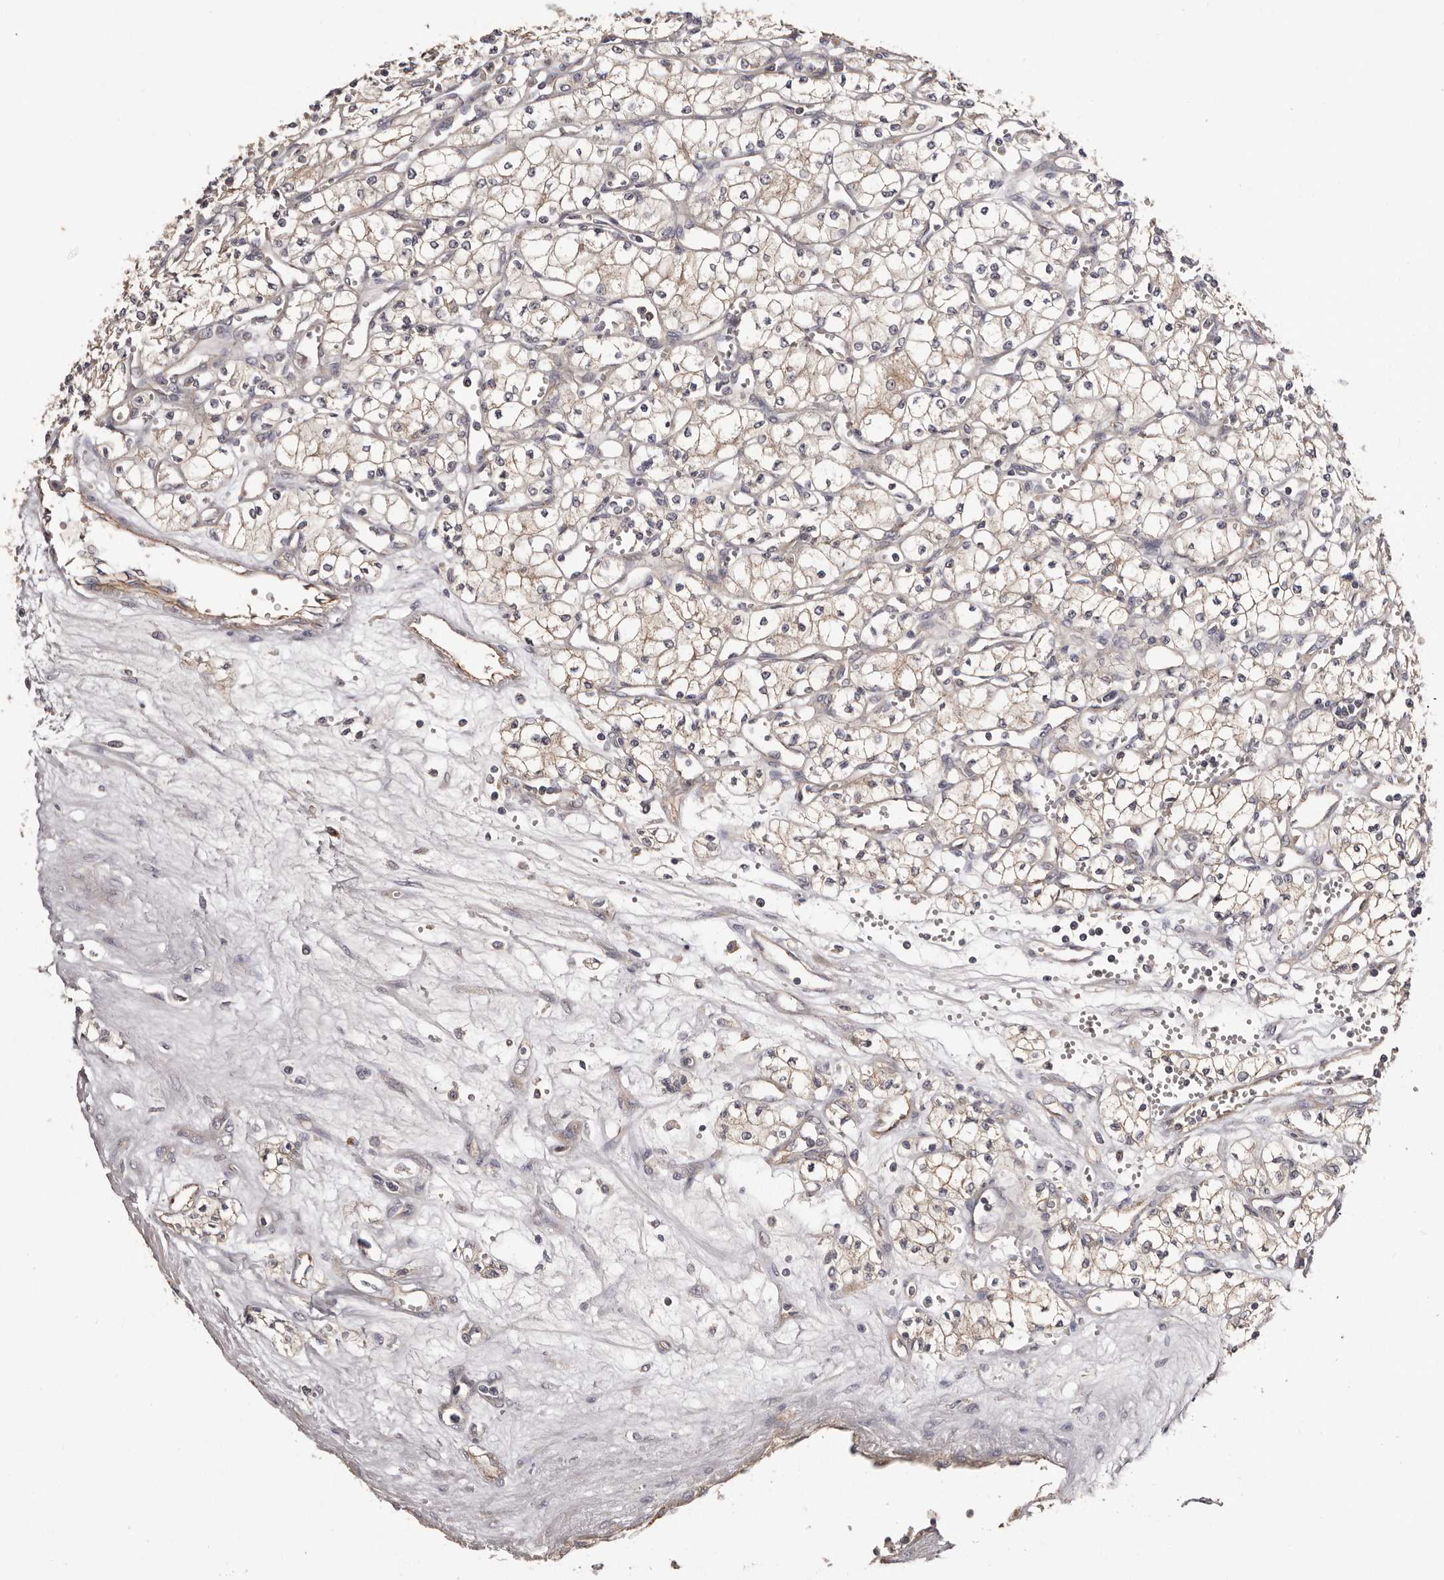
{"staining": {"intensity": "weak", "quantity": ">75%", "location": "cytoplasmic/membranous"}, "tissue": "renal cancer", "cell_type": "Tumor cells", "image_type": "cancer", "snomed": [{"axis": "morphology", "description": "Adenocarcinoma, NOS"}, {"axis": "topography", "description": "Kidney"}], "caption": "Renal adenocarcinoma was stained to show a protein in brown. There is low levels of weak cytoplasmic/membranous expression in approximately >75% of tumor cells. (DAB (3,3'-diaminobenzidine) = brown stain, brightfield microscopy at high magnification).", "gene": "LTV1", "patient": {"sex": "male", "age": 59}}